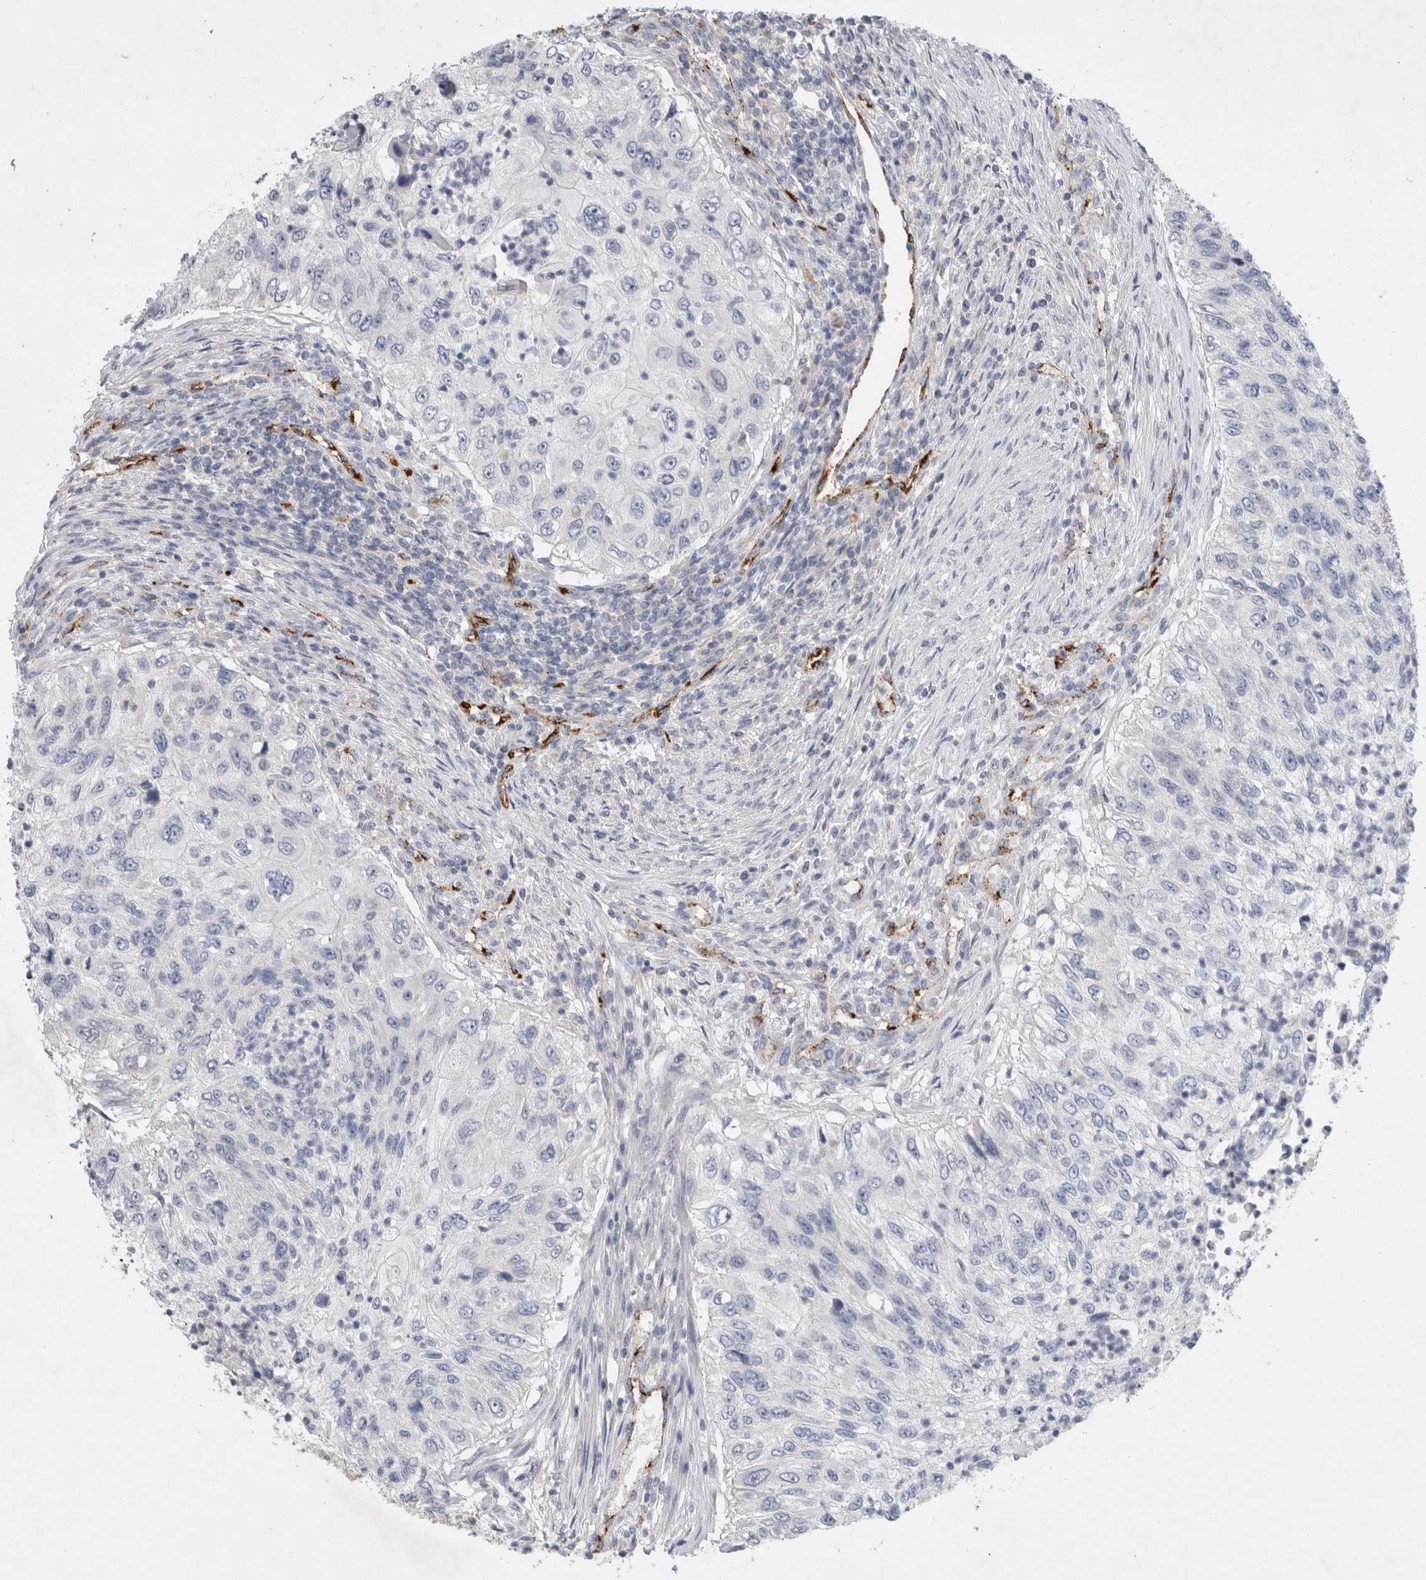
{"staining": {"intensity": "negative", "quantity": "none", "location": "none"}, "tissue": "urothelial cancer", "cell_type": "Tumor cells", "image_type": "cancer", "snomed": [{"axis": "morphology", "description": "Urothelial carcinoma, High grade"}, {"axis": "topography", "description": "Urinary bladder"}], "caption": "Tumor cells show no significant protein expression in urothelial cancer.", "gene": "IARS2", "patient": {"sex": "female", "age": 60}}